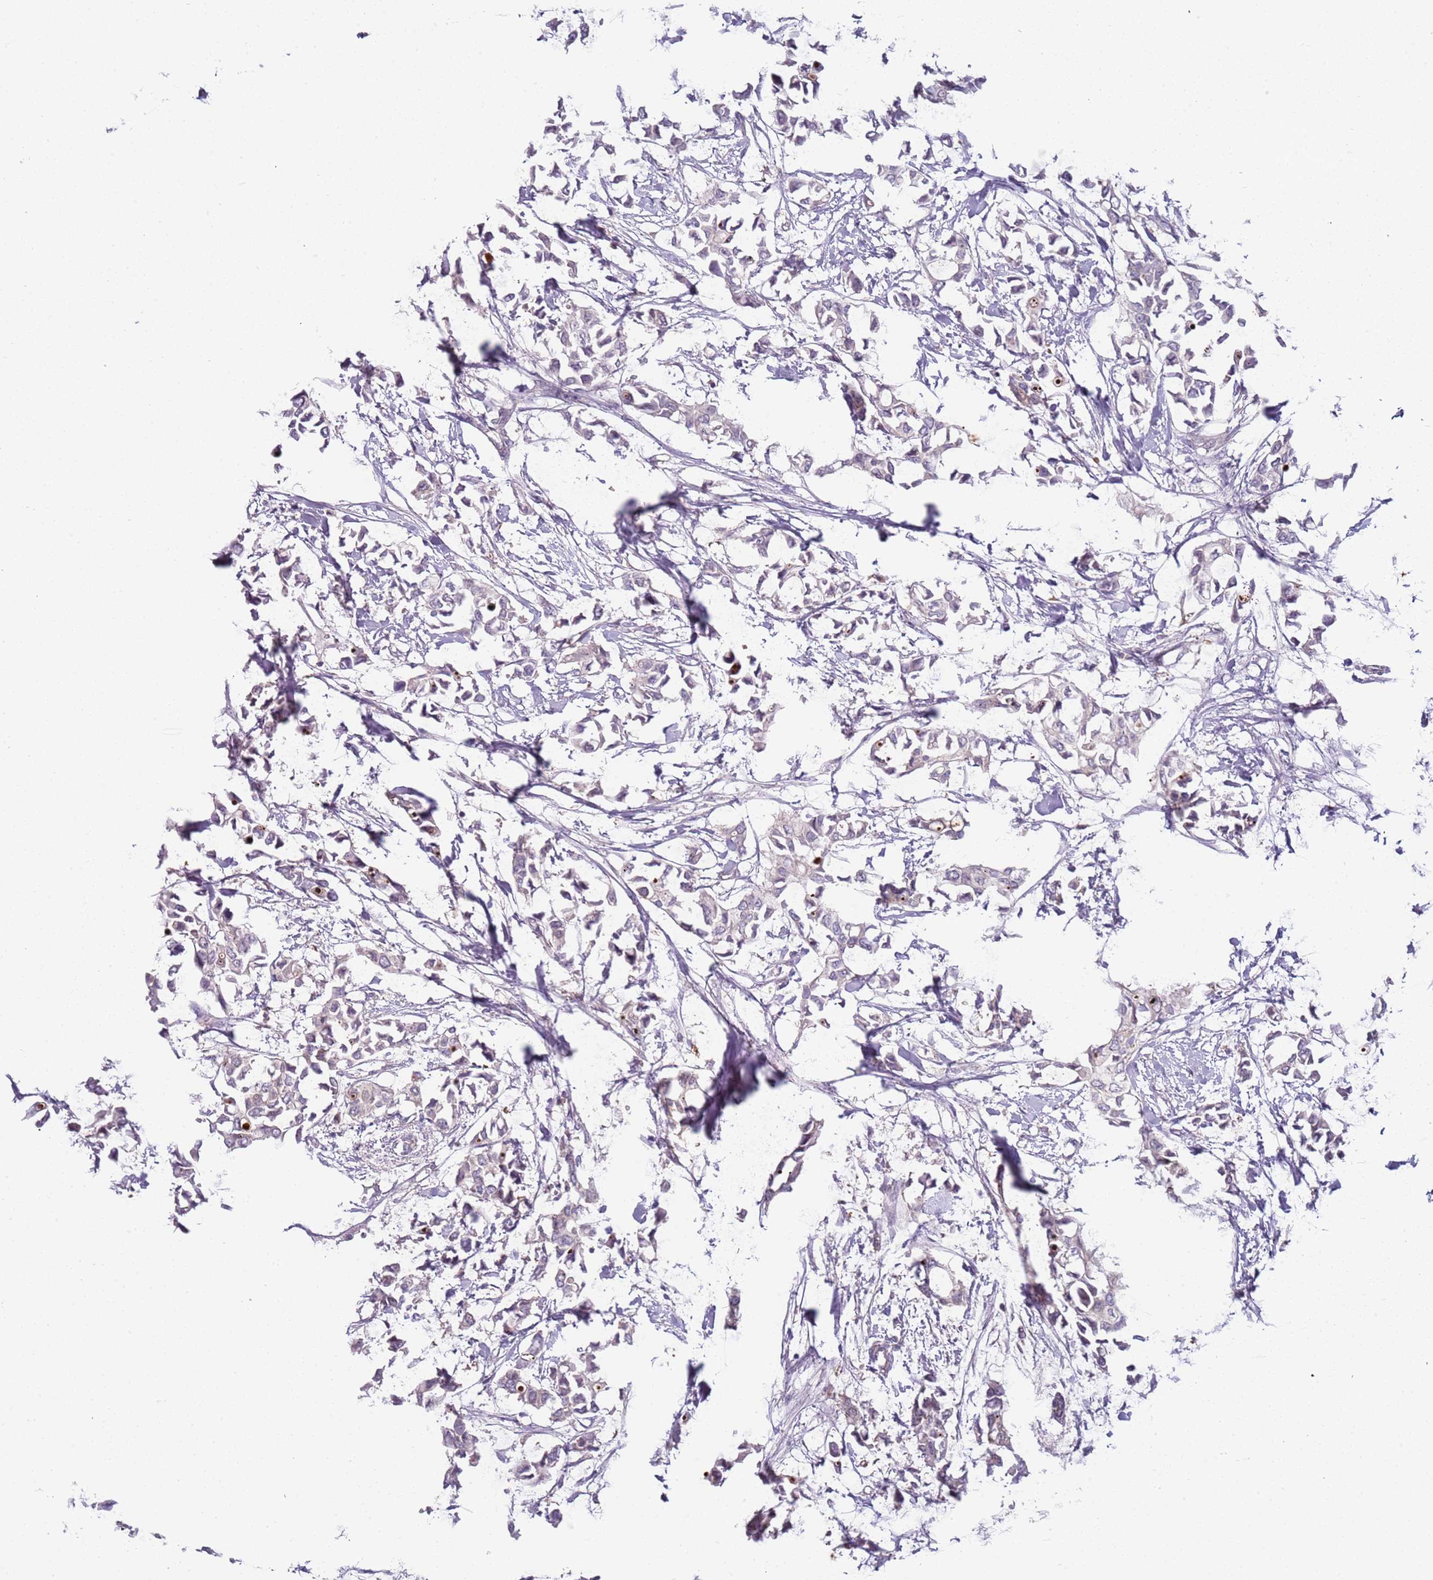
{"staining": {"intensity": "negative", "quantity": "none", "location": "none"}, "tissue": "breast cancer", "cell_type": "Tumor cells", "image_type": "cancer", "snomed": [{"axis": "morphology", "description": "Duct carcinoma"}, {"axis": "topography", "description": "Breast"}], "caption": "Immunohistochemistry photomicrograph of breast infiltrating ductal carcinoma stained for a protein (brown), which shows no positivity in tumor cells. (DAB immunohistochemistry visualized using brightfield microscopy, high magnification).", "gene": "ARHGAP5", "patient": {"sex": "female", "age": 41}}